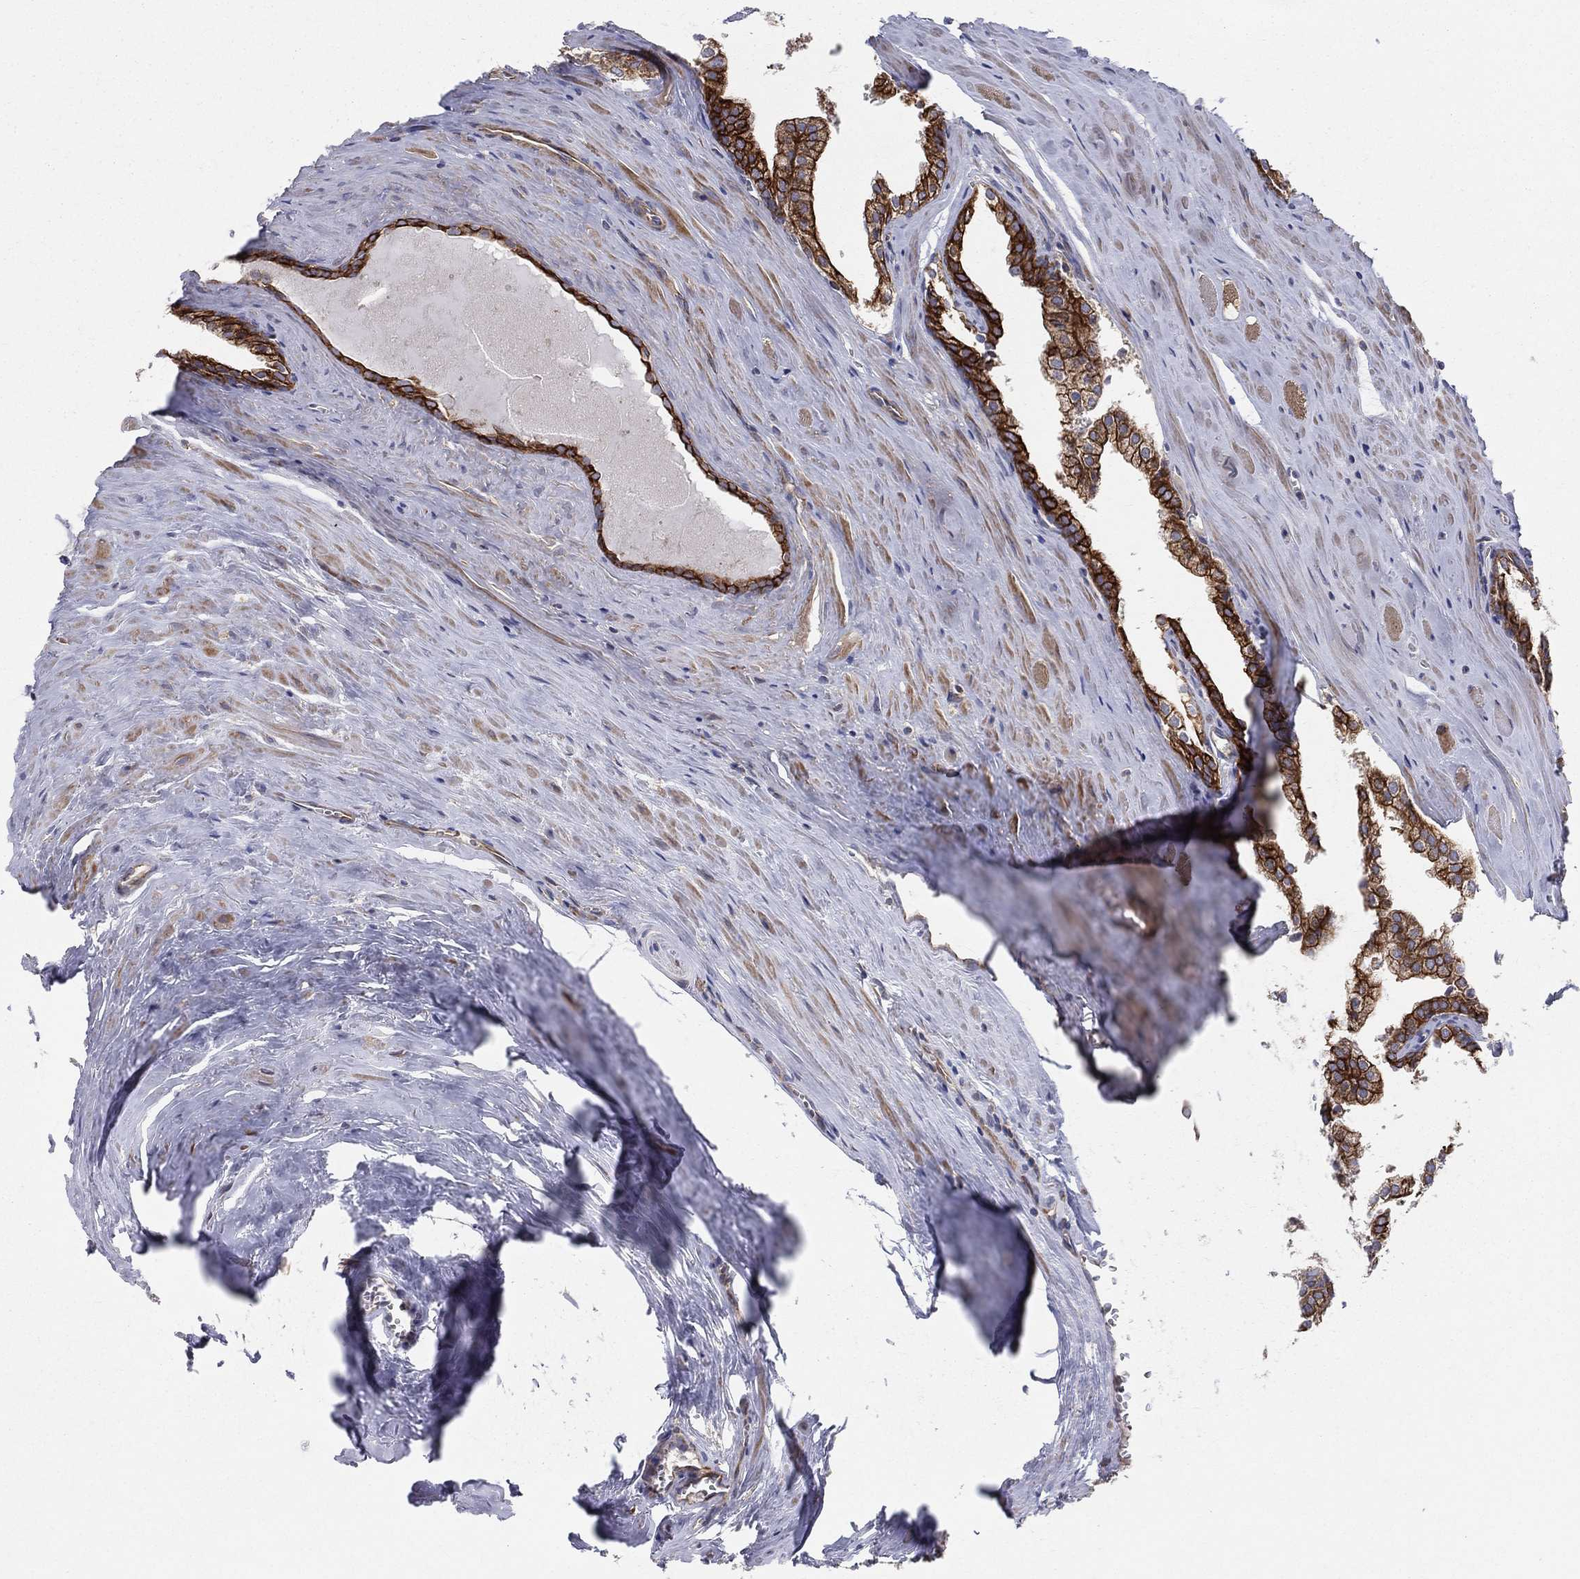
{"staining": {"intensity": "strong", "quantity": ">75%", "location": "cytoplasmic/membranous"}, "tissue": "prostate cancer", "cell_type": "Tumor cells", "image_type": "cancer", "snomed": [{"axis": "morphology", "description": "Adenocarcinoma, NOS"}, {"axis": "topography", "description": "Prostate"}], "caption": "Strong cytoplasmic/membranous expression for a protein is identified in about >75% of tumor cells of prostate cancer (adenocarcinoma) using IHC.", "gene": "MIX23", "patient": {"sex": "male", "age": 72}}